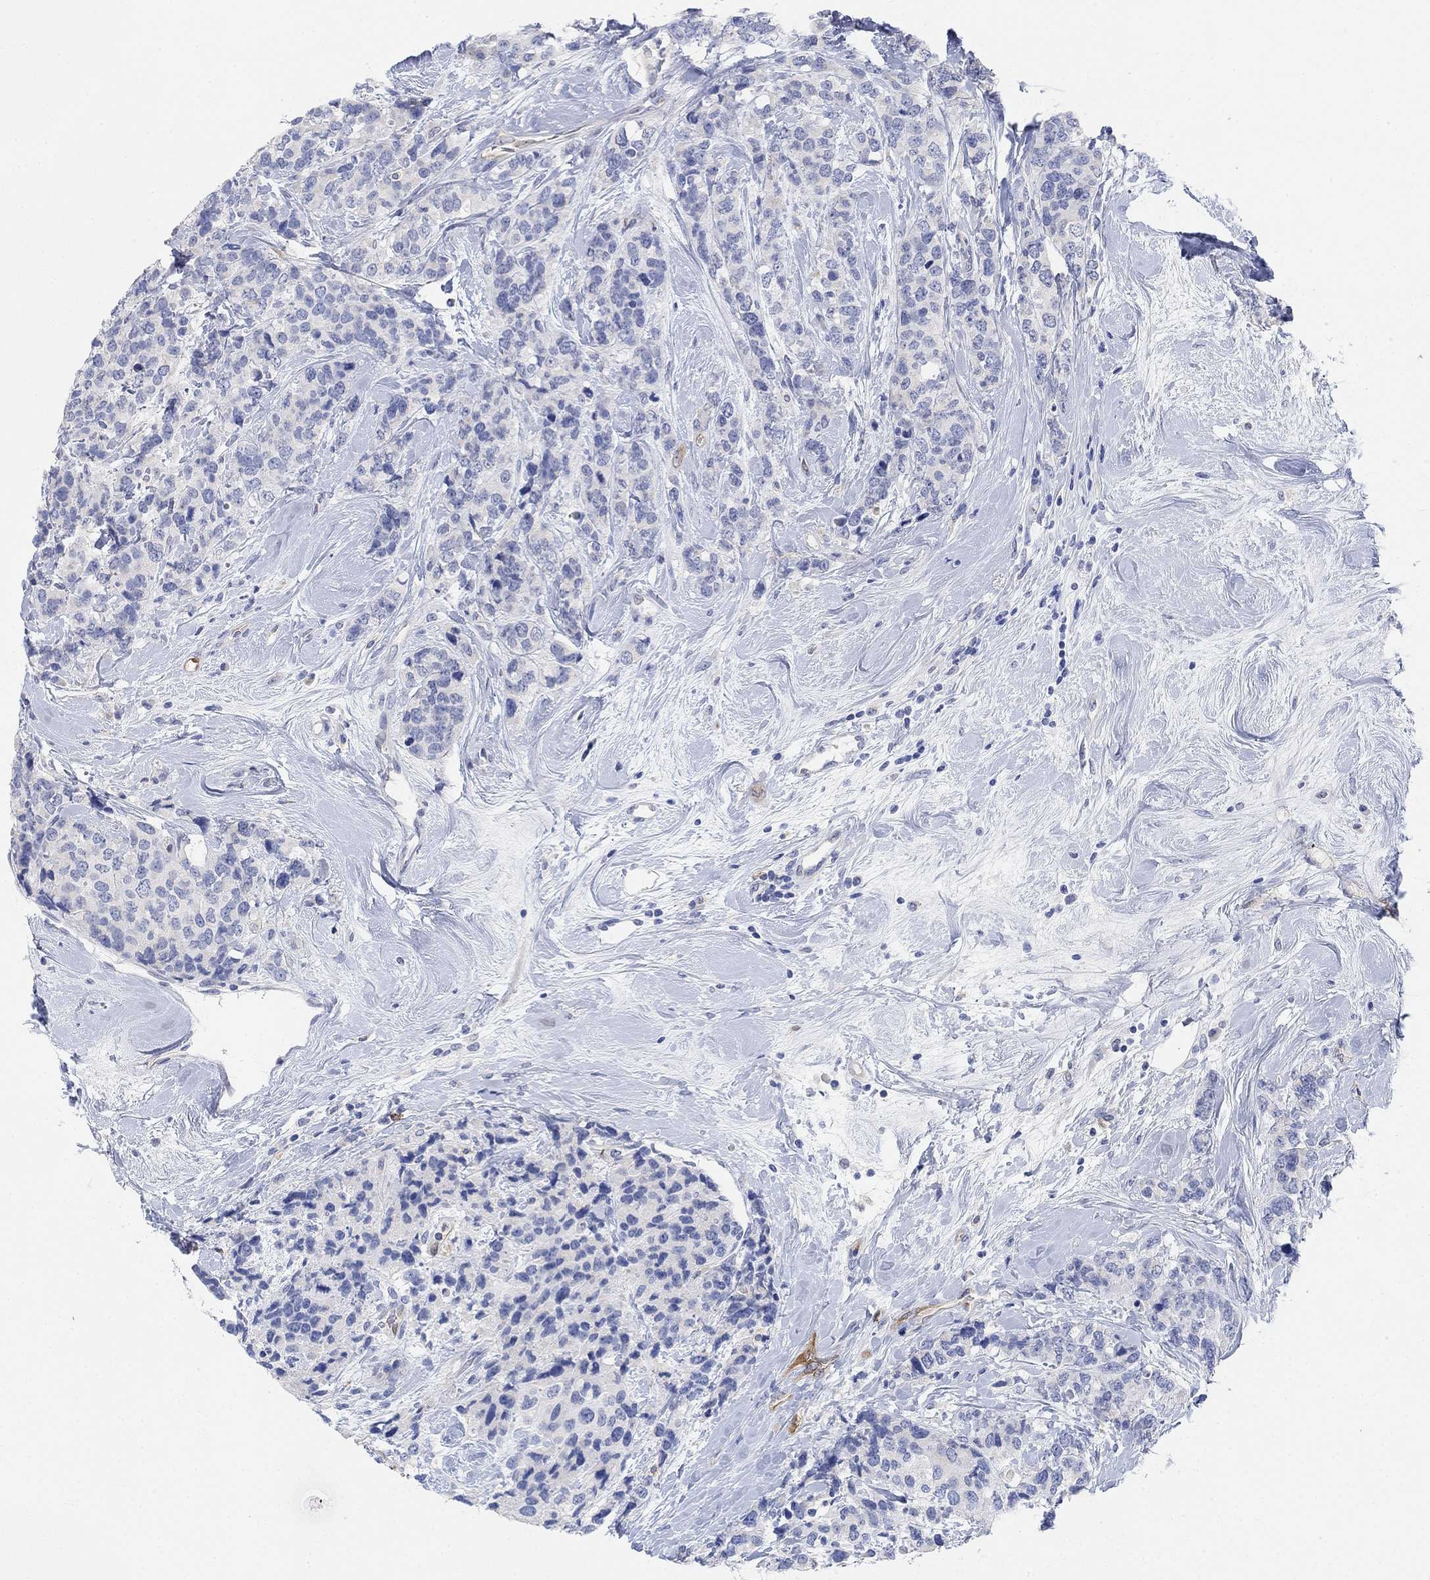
{"staining": {"intensity": "negative", "quantity": "none", "location": "none"}, "tissue": "breast cancer", "cell_type": "Tumor cells", "image_type": "cancer", "snomed": [{"axis": "morphology", "description": "Lobular carcinoma"}, {"axis": "topography", "description": "Breast"}], "caption": "Tumor cells are negative for protein expression in human breast cancer. The staining was performed using DAB to visualize the protein expression in brown, while the nuclei were stained in blue with hematoxylin (Magnification: 20x).", "gene": "VAT1L", "patient": {"sex": "female", "age": 59}}